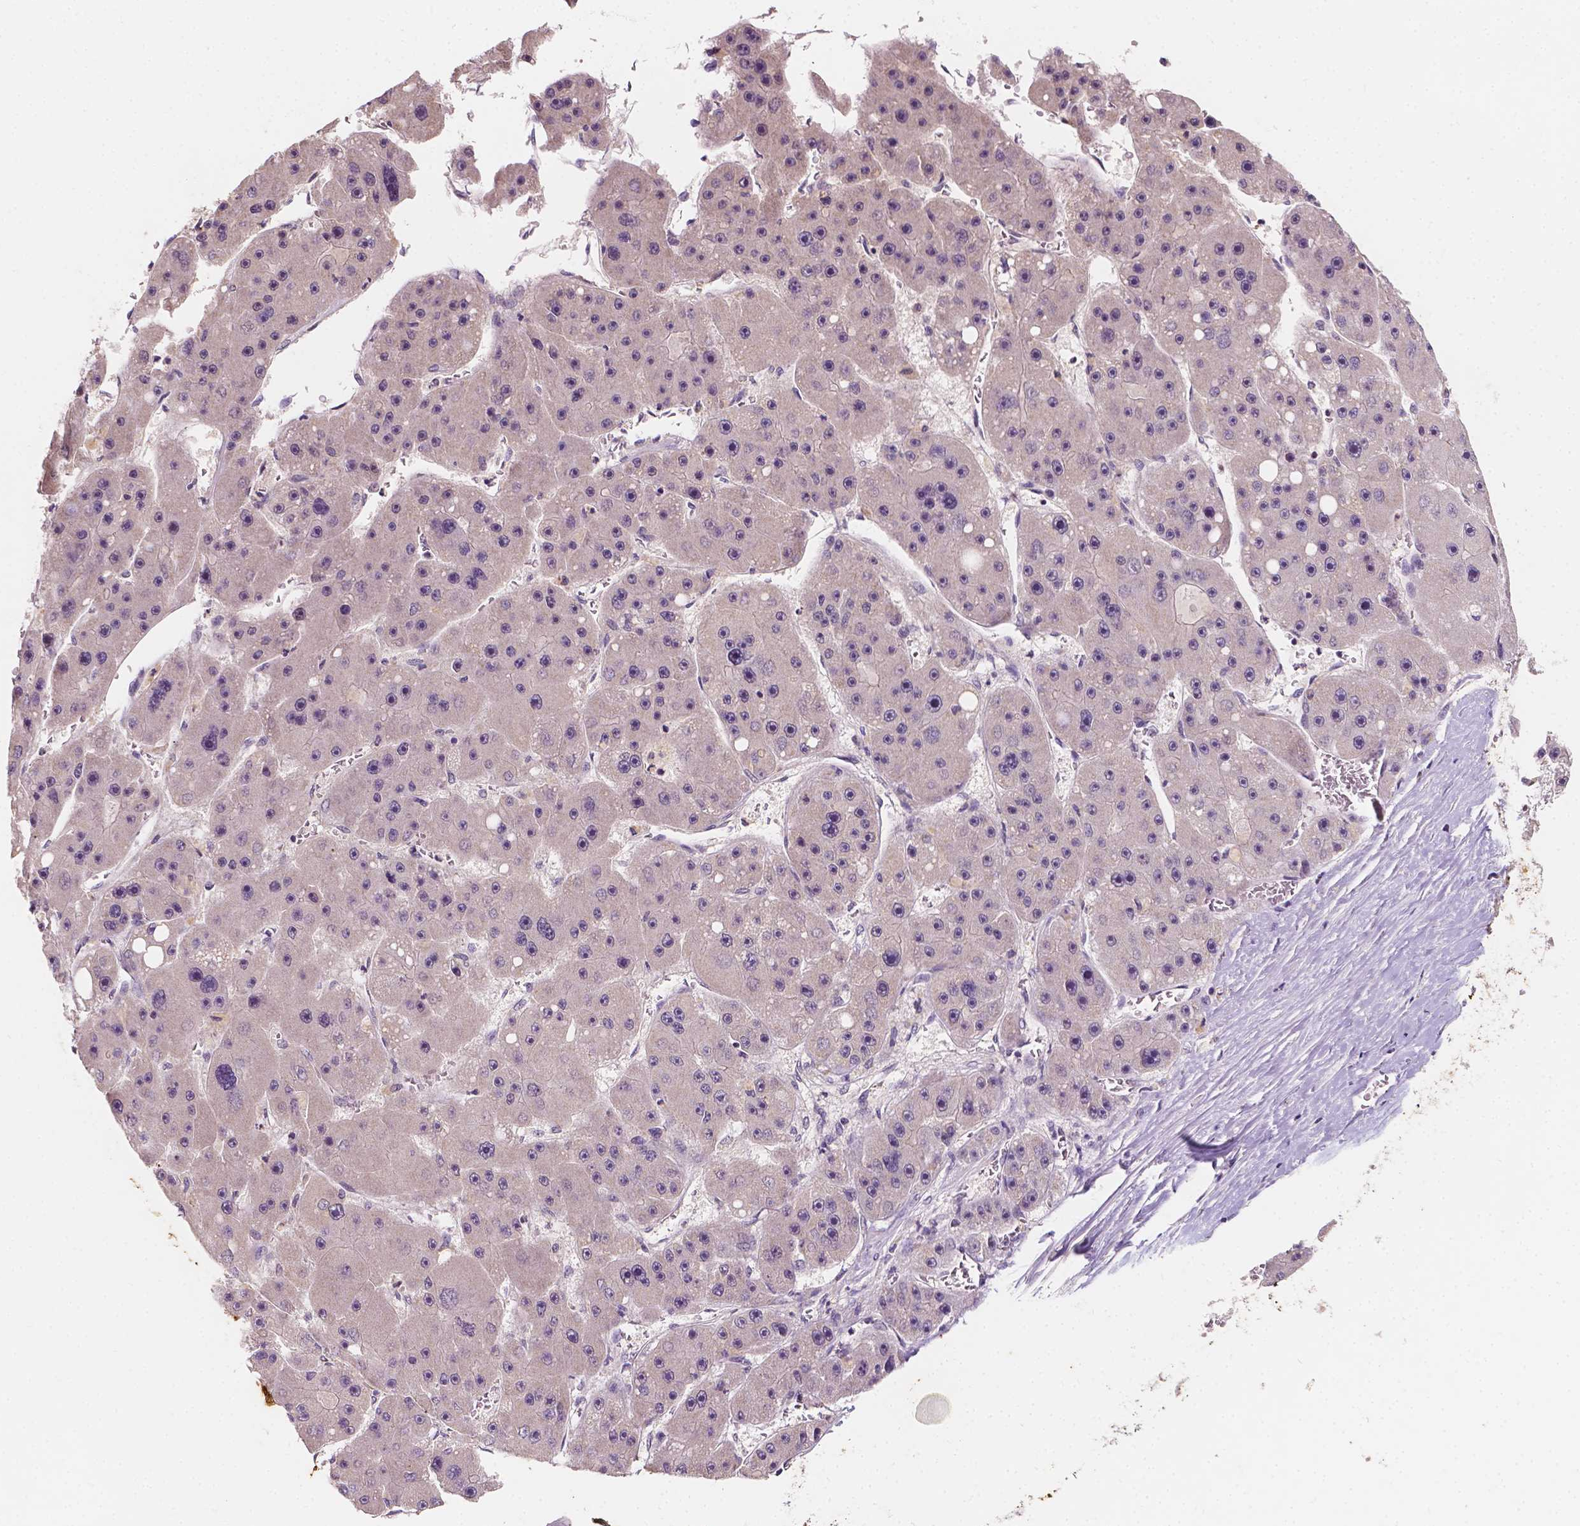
{"staining": {"intensity": "negative", "quantity": "none", "location": "none"}, "tissue": "liver cancer", "cell_type": "Tumor cells", "image_type": "cancer", "snomed": [{"axis": "morphology", "description": "Carcinoma, Hepatocellular, NOS"}, {"axis": "topography", "description": "Liver"}], "caption": "This is a image of IHC staining of liver cancer, which shows no expression in tumor cells. (Immunohistochemistry, brightfield microscopy, high magnification).", "gene": "SIRT2", "patient": {"sex": "female", "age": 61}}